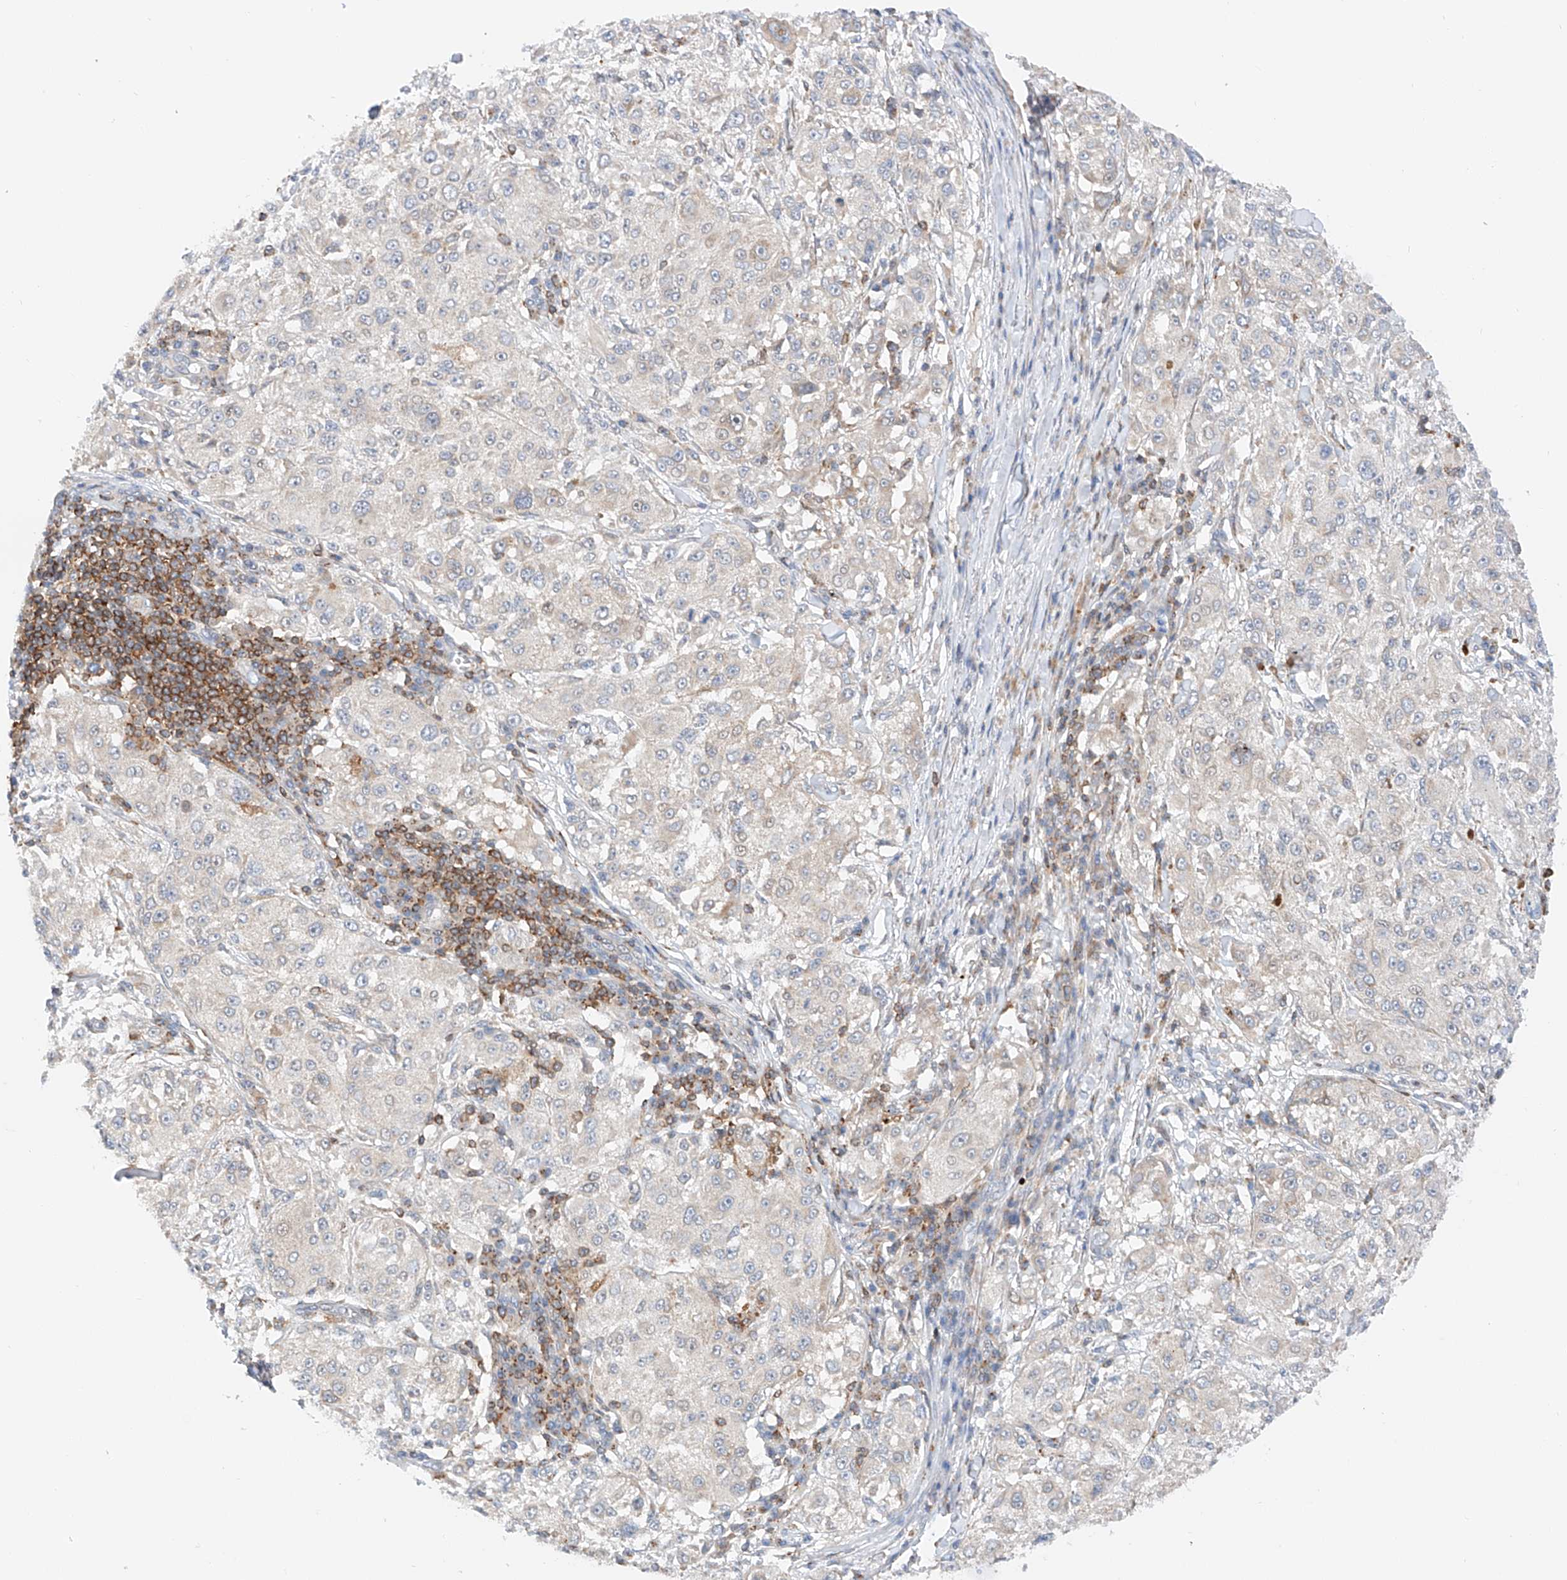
{"staining": {"intensity": "negative", "quantity": "none", "location": "none"}, "tissue": "melanoma", "cell_type": "Tumor cells", "image_type": "cancer", "snomed": [{"axis": "morphology", "description": "Necrosis, NOS"}, {"axis": "morphology", "description": "Malignant melanoma, NOS"}, {"axis": "topography", "description": "Skin"}], "caption": "An image of melanoma stained for a protein demonstrates no brown staining in tumor cells.", "gene": "MFN2", "patient": {"sex": "female", "age": 87}}